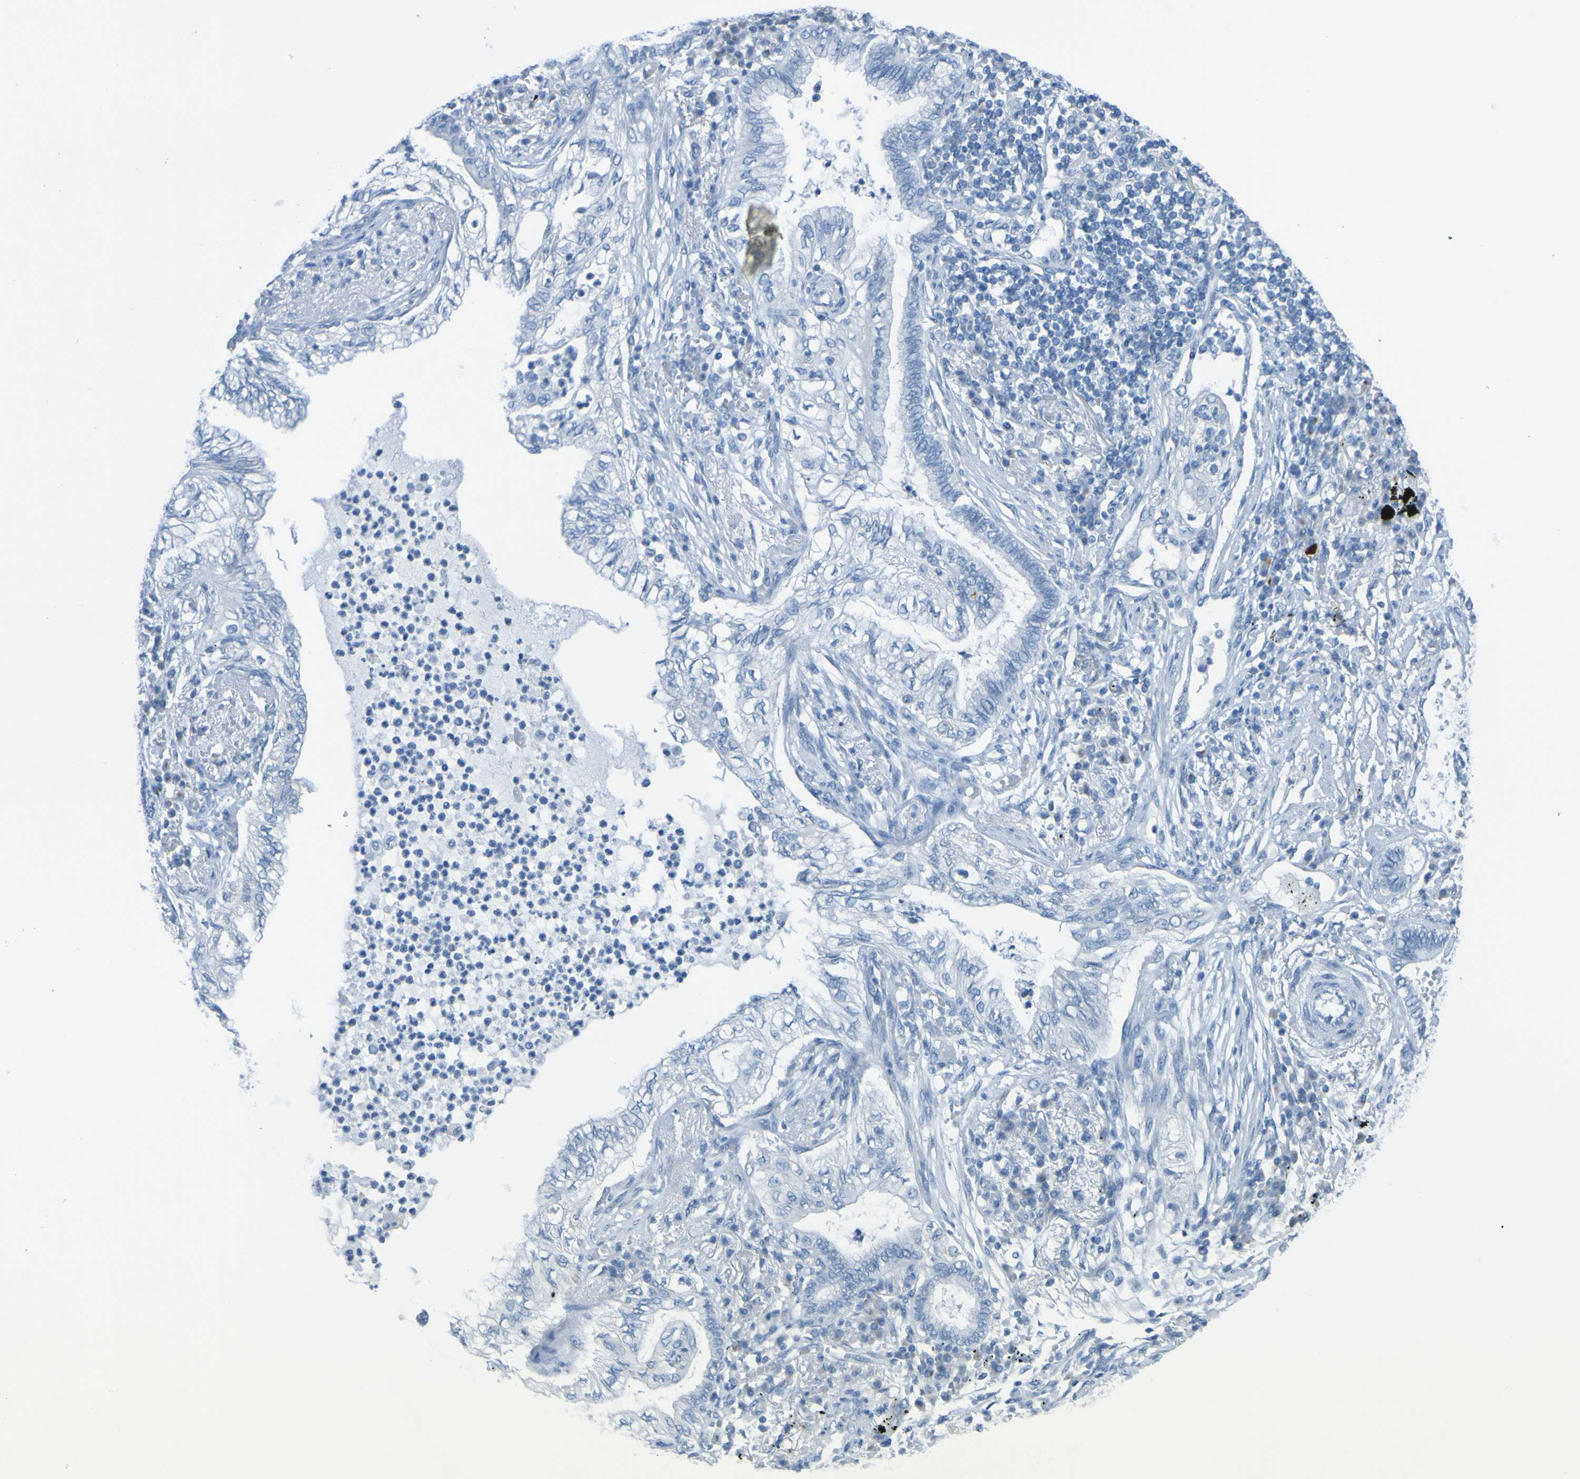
{"staining": {"intensity": "negative", "quantity": "none", "location": "none"}, "tissue": "lung cancer", "cell_type": "Tumor cells", "image_type": "cancer", "snomed": [{"axis": "morphology", "description": "Normal tissue, NOS"}, {"axis": "morphology", "description": "Adenocarcinoma, NOS"}, {"axis": "topography", "description": "Bronchus"}, {"axis": "topography", "description": "Lung"}], "caption": "Immunohistochemistry (IHC) image of human lung adenocarcinoma stained for a protein (brown), which exhibits no positivity in tumor cells.", "gene": "ACMSD", "patient": {"sex": "female", "age": 70}}